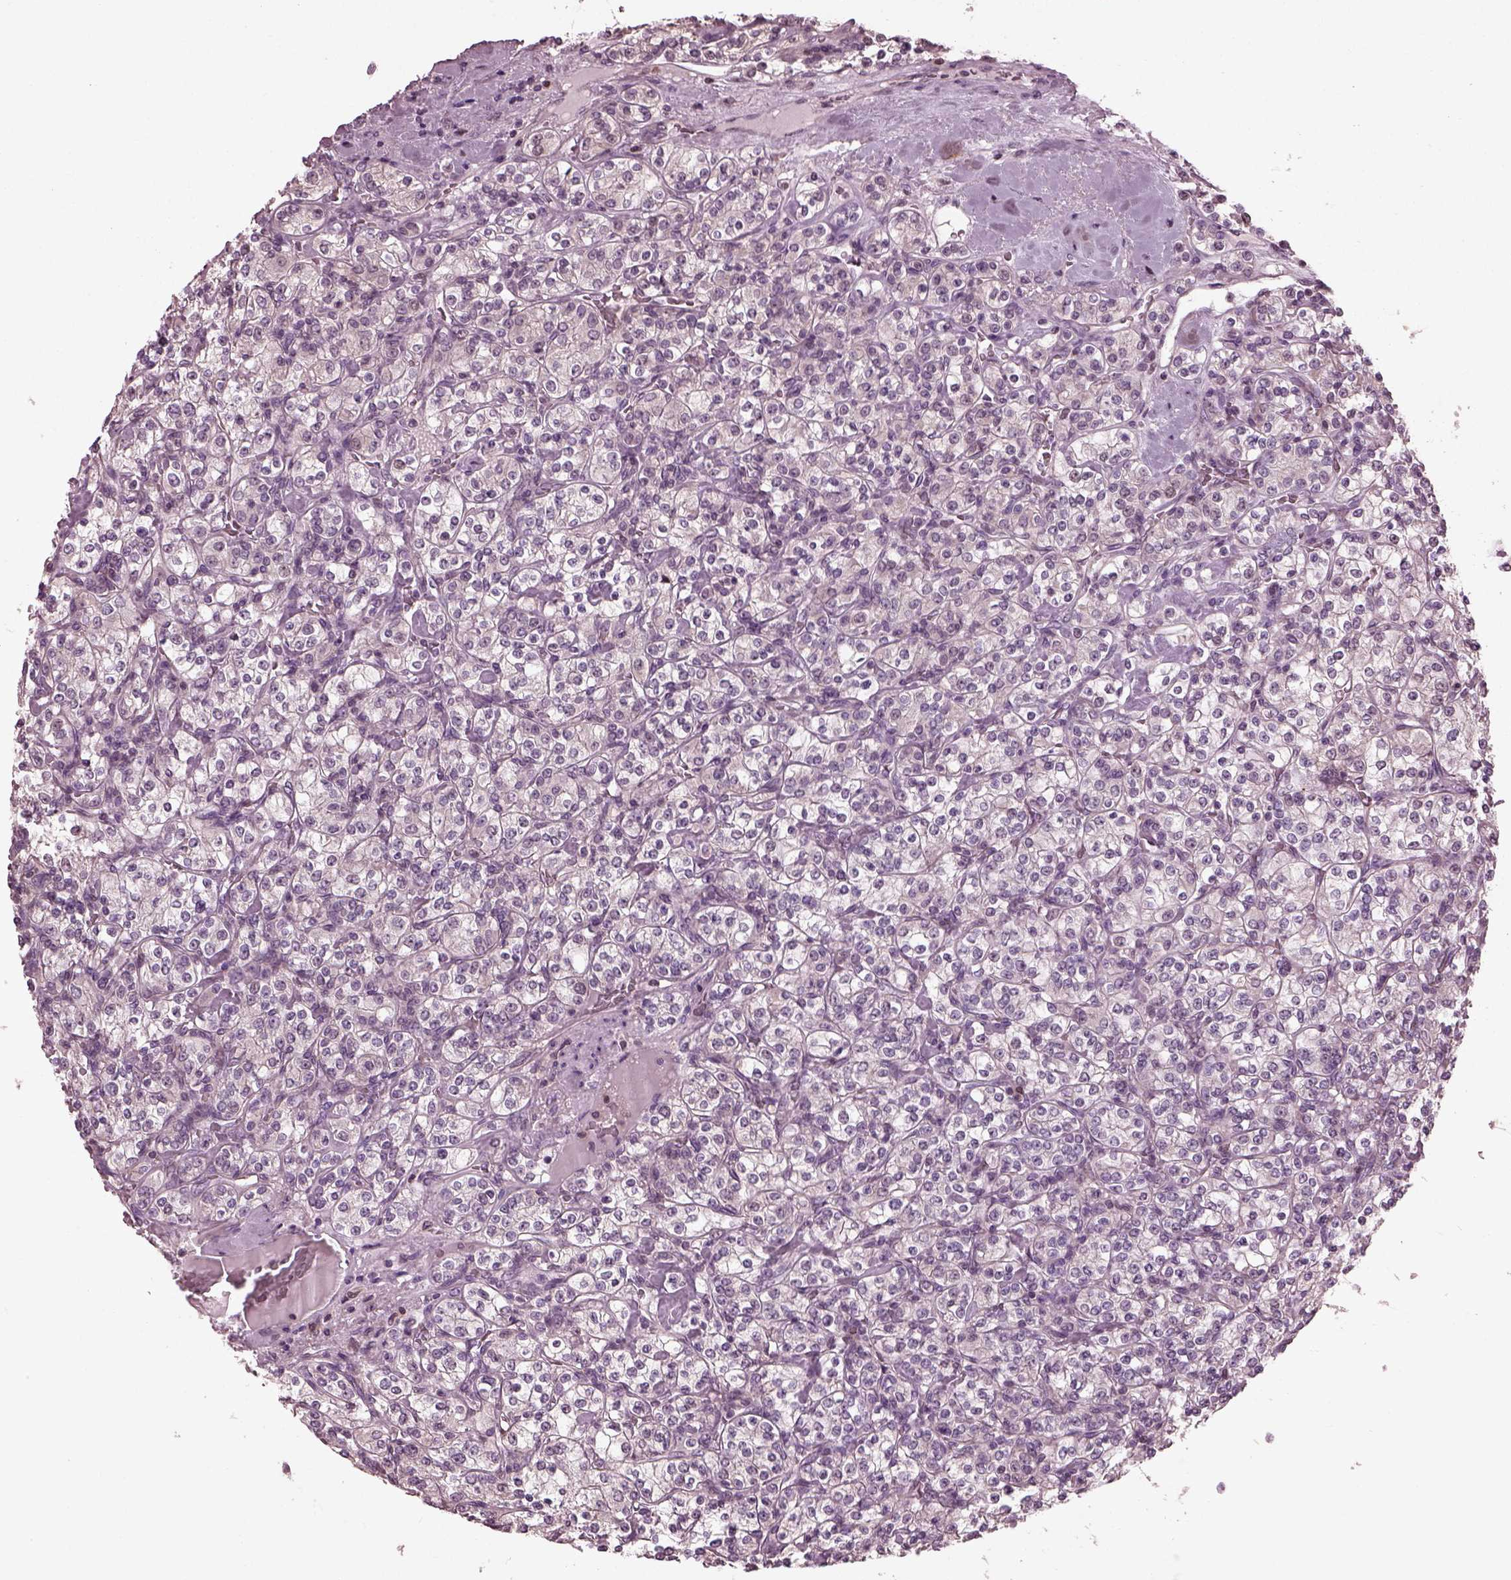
{"staining": {"intensity": "negative", "quantity": "none", "location": "none"}, "tissue": "renal cancer", "cell_type": "Tumor cells", "image_type": "cancer", "snomed": [{"axis": "morphology", "description": "Adenocarcinoma, NOS"}, {"axis": "topography", "description": "Kidney"}], "caption": "An immunohistochemistry (IHC) photomicrograph of adenocarcinoma (renal) is shown. There is no staining in tumor cells of adenocarcinoma (renal).", "gene": "BFSP1", "patient": {"sex": "male", "age": 77}}